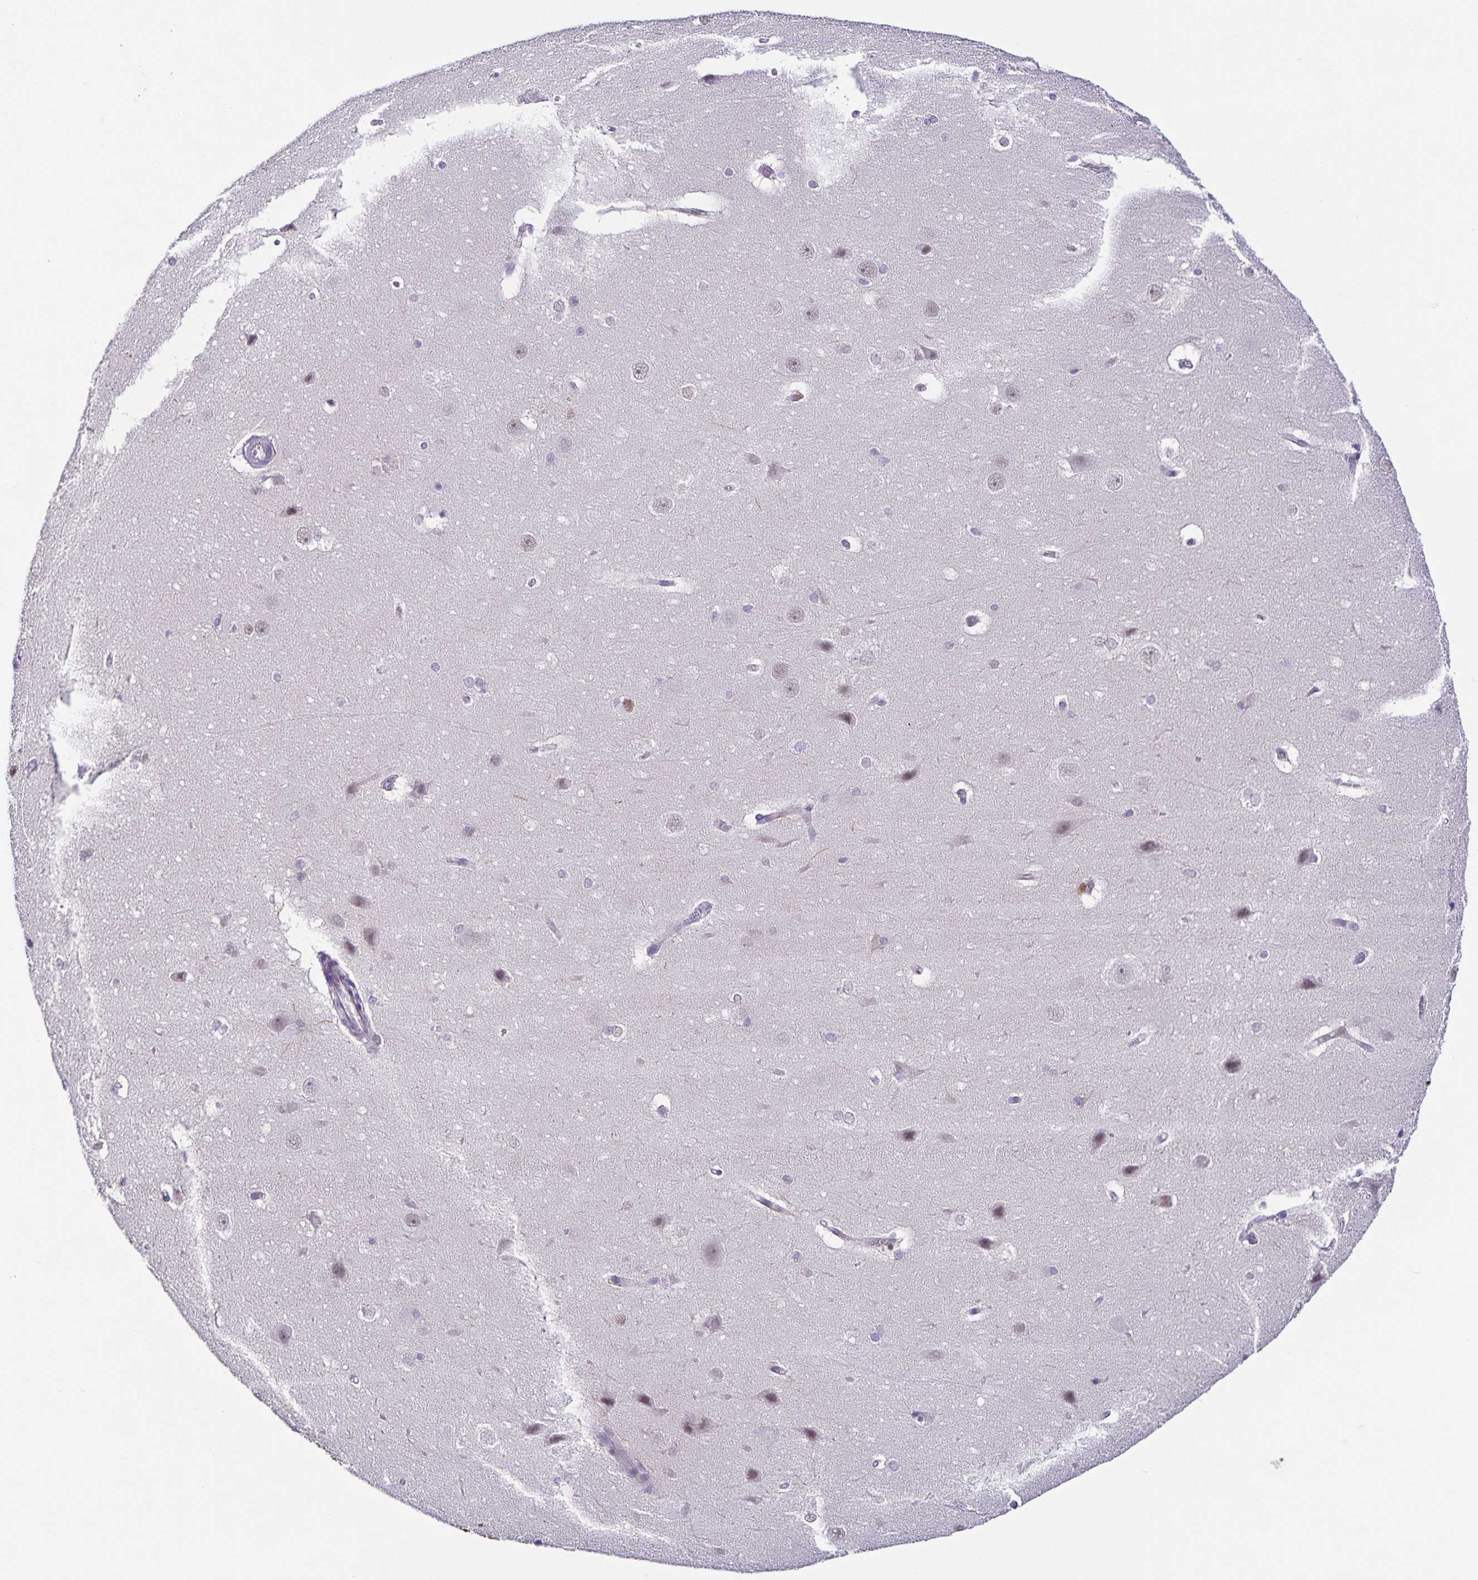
{"staining": {"intensity": "negative", "quantity": "none", "location": "none"}, "tissue": "hippocampus", "cell_type": "Glial cells", "image_type": "normal", "snomed": [{"axis": "morphology", "description": "Normal tissue, NOS"}, {"axis": "topography", "description": "Cerebral cortex"}, {"axis": "topography", "description": "Hippocampus"}], "caption": "Immunohistochemistry (IHC) image of benign hippocampus stained for a protein (brown), which exhibits no staining in glial cells.", "gene": "STPG4", "patient": {"sex": "female", "age": 19}}